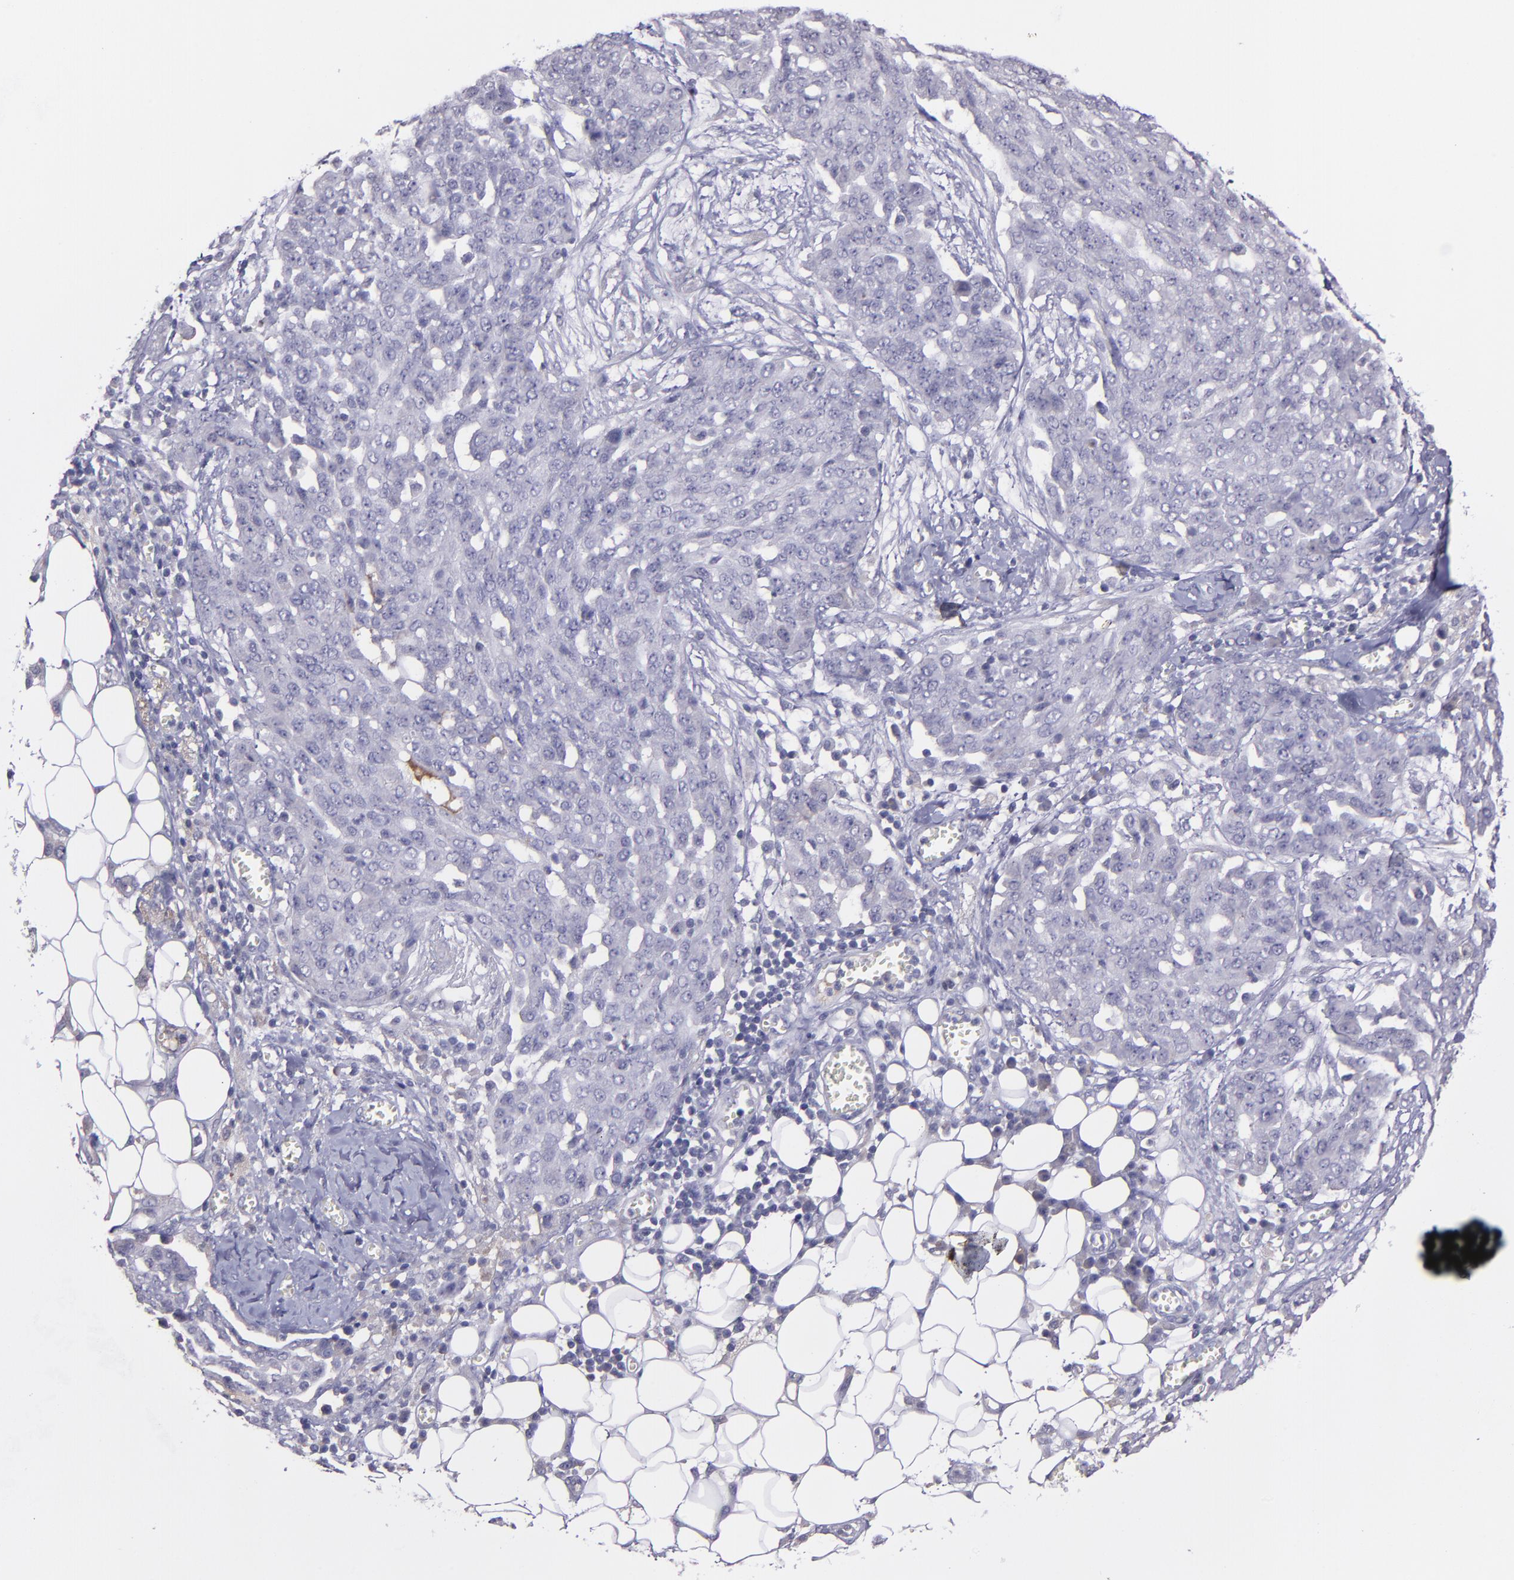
{"staining": {"intensity": "negative", "quantity": "none", "location": "none"}, "tissue": "ovarian cancer", "cell_type": "Tumor cells", "image_type": "cancer", "snomed": [{"axis": "morphology", "description": "Cystadenocarcinoma, serous, NOS"}, {"axis": "topography", "description": "Soft tissue"}, {"axis": "topography", "description": "Ovary"}], "caption": "IHC of serous cystadenocarcinoma (ovarian) shows no expression in tumor cells.", "gene": "MASP1", "patient": {"sex": "female", "age": 57}}